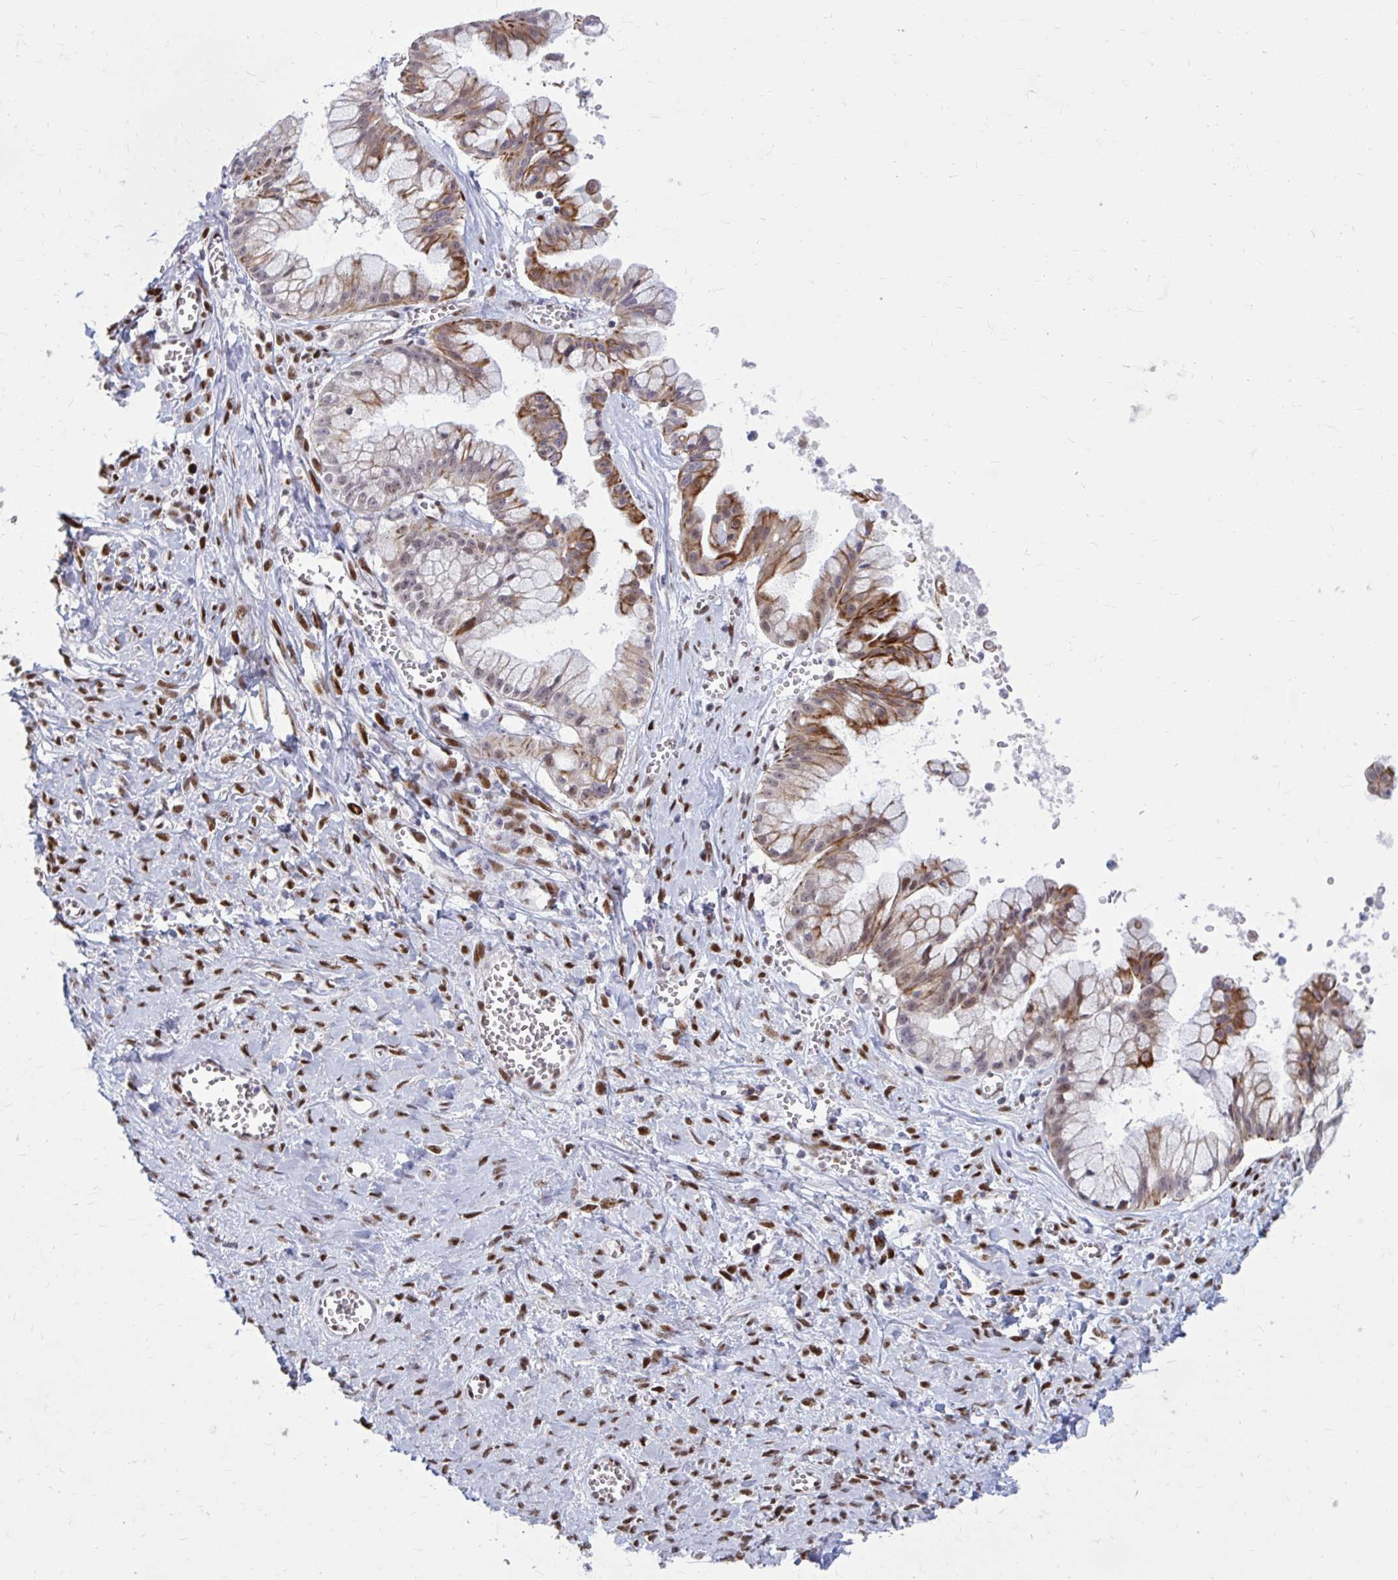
{"staining": {"intensity": "strong", "quantity": "<25%", "location": "cytoplasmic/membranous"}, "tissue": "ovarian cancer", "cell_type": "Tumor cells", "image_type": "cancer", "snomed": [{"axis": "morphology", "description": "Cystadenocarcinoma, mucinous, NOS"}, {"axis": "topography", "description": "Ovary"}], "caption": "The micrograph exhibits a brown stain indicating the presence of a protein in the cytoplasmic/membranous of tumor cells in mucinous cystadenocarcinoma (ovarian).", "gene": "PSME4", "patient": {"sex": "female", "age": 70}}